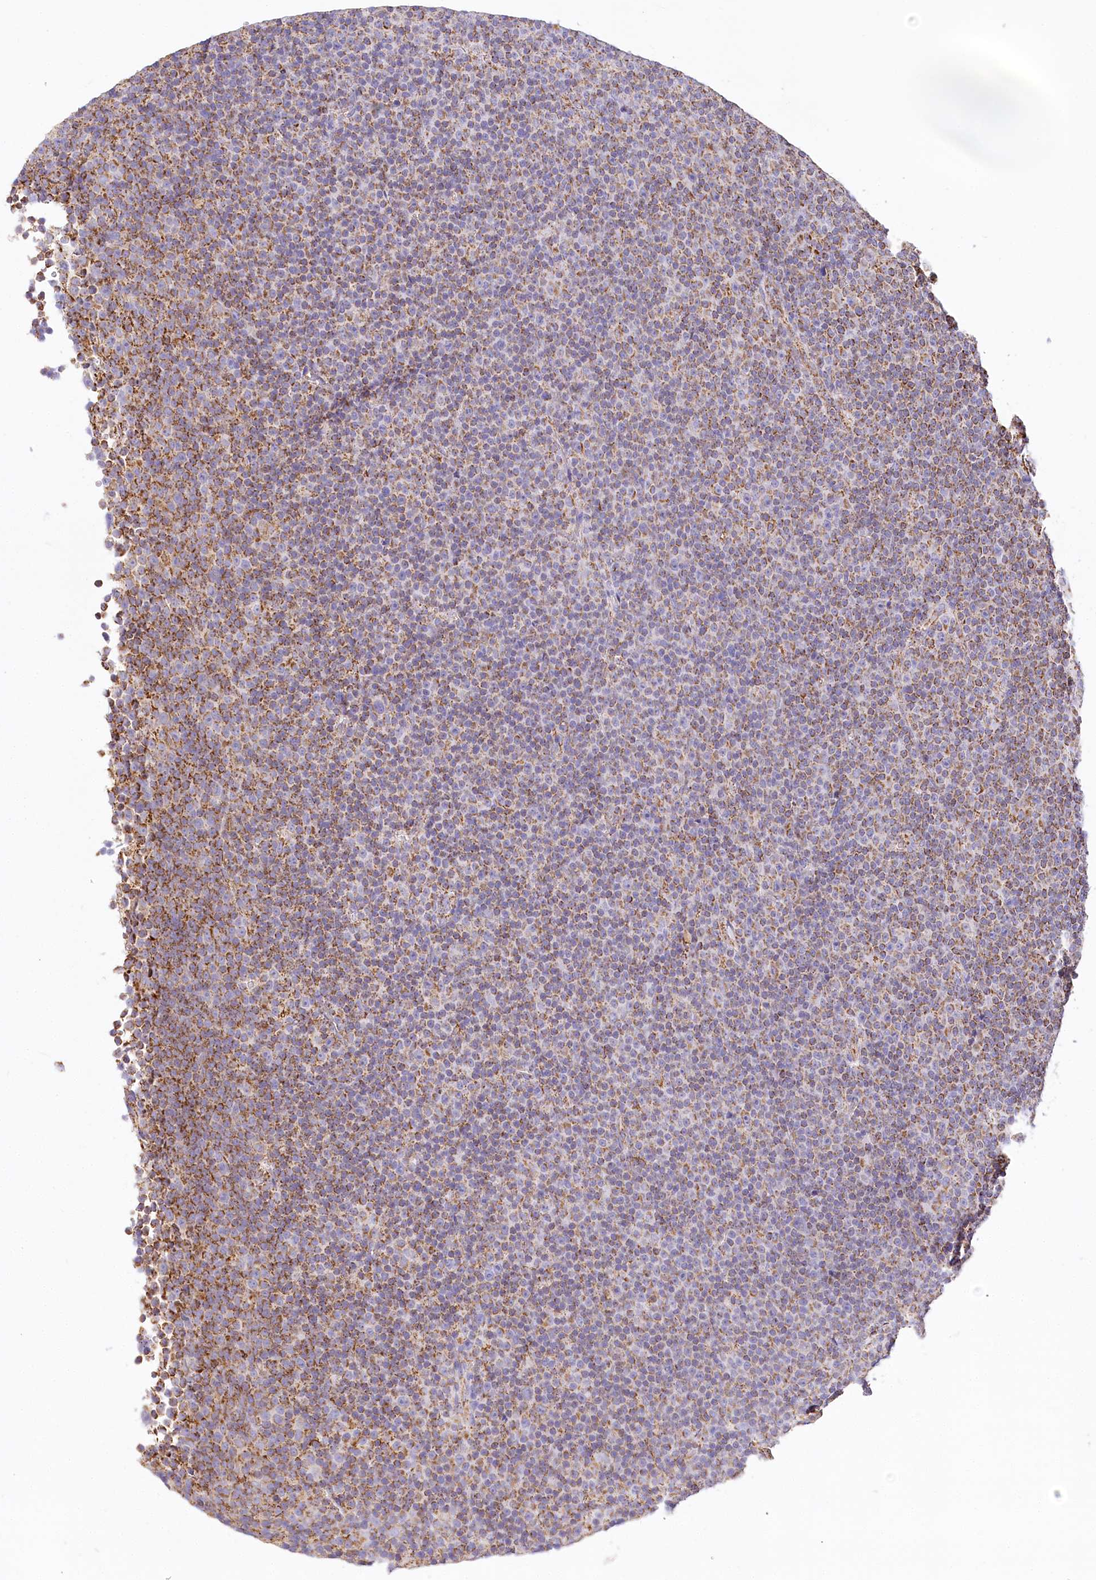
{"staining": {"intensity": "moderate", "quantity": "25%-75%", "location": "cytoplasmic/membranous"}, "tissue": "lymphoma", "cell_type": "Tumor cells", "image_type": "cancer", "snomed": [{"axis": "morphology", "description": "Malignant lymphoma, non-Hodgkin's type, Low grade"}, {"axis": "topography", "description": "Lymph node"}], "caption": "Immunohistochemical staining of lymphoma displays medium levels of moderate cytoplasmic/membranous positivity in about 25%-75% of tumor cells.", "gene": "LSS", "patient": {"sex": "female", "age": 67}}